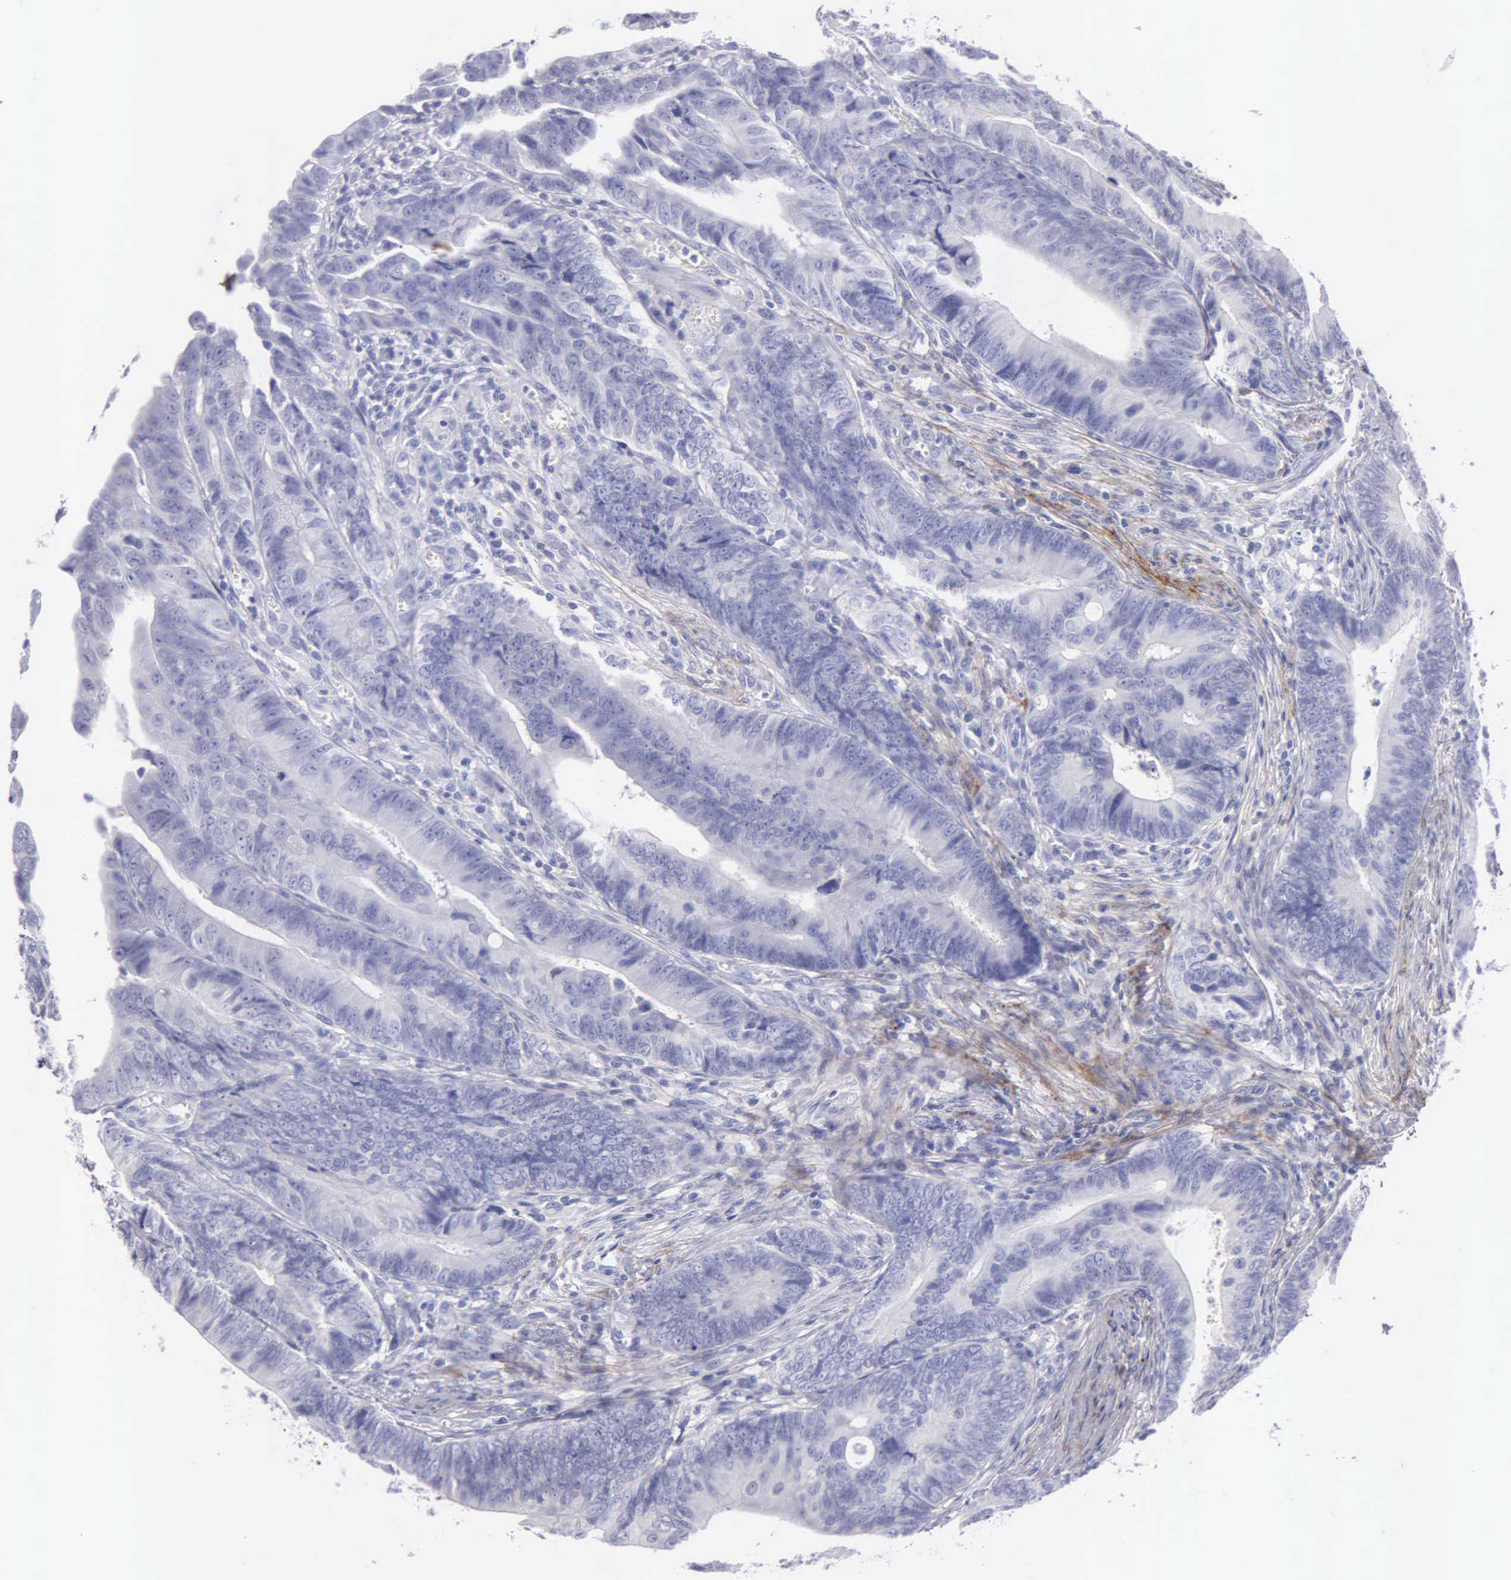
{"staining": {"intensity": "negative", "quantity": "none", "location": "none"}, "tissue": "colorectal cancer", "cell_type": "Tumor cells", "image_type": "cancer", "snomed": [{"axis": "morphology", "description": "Adenocarcinoma, NOS"}, {"axis": "topography", "description": "Colon"}], "caption": "Adenocarcinoma (colorectal) stained for a protein using immunohistochemistry (IHC) exhibits no positivity tumor cells.", "gene": "FBLN5", "patient": {"sex": "female", "age": 78}}